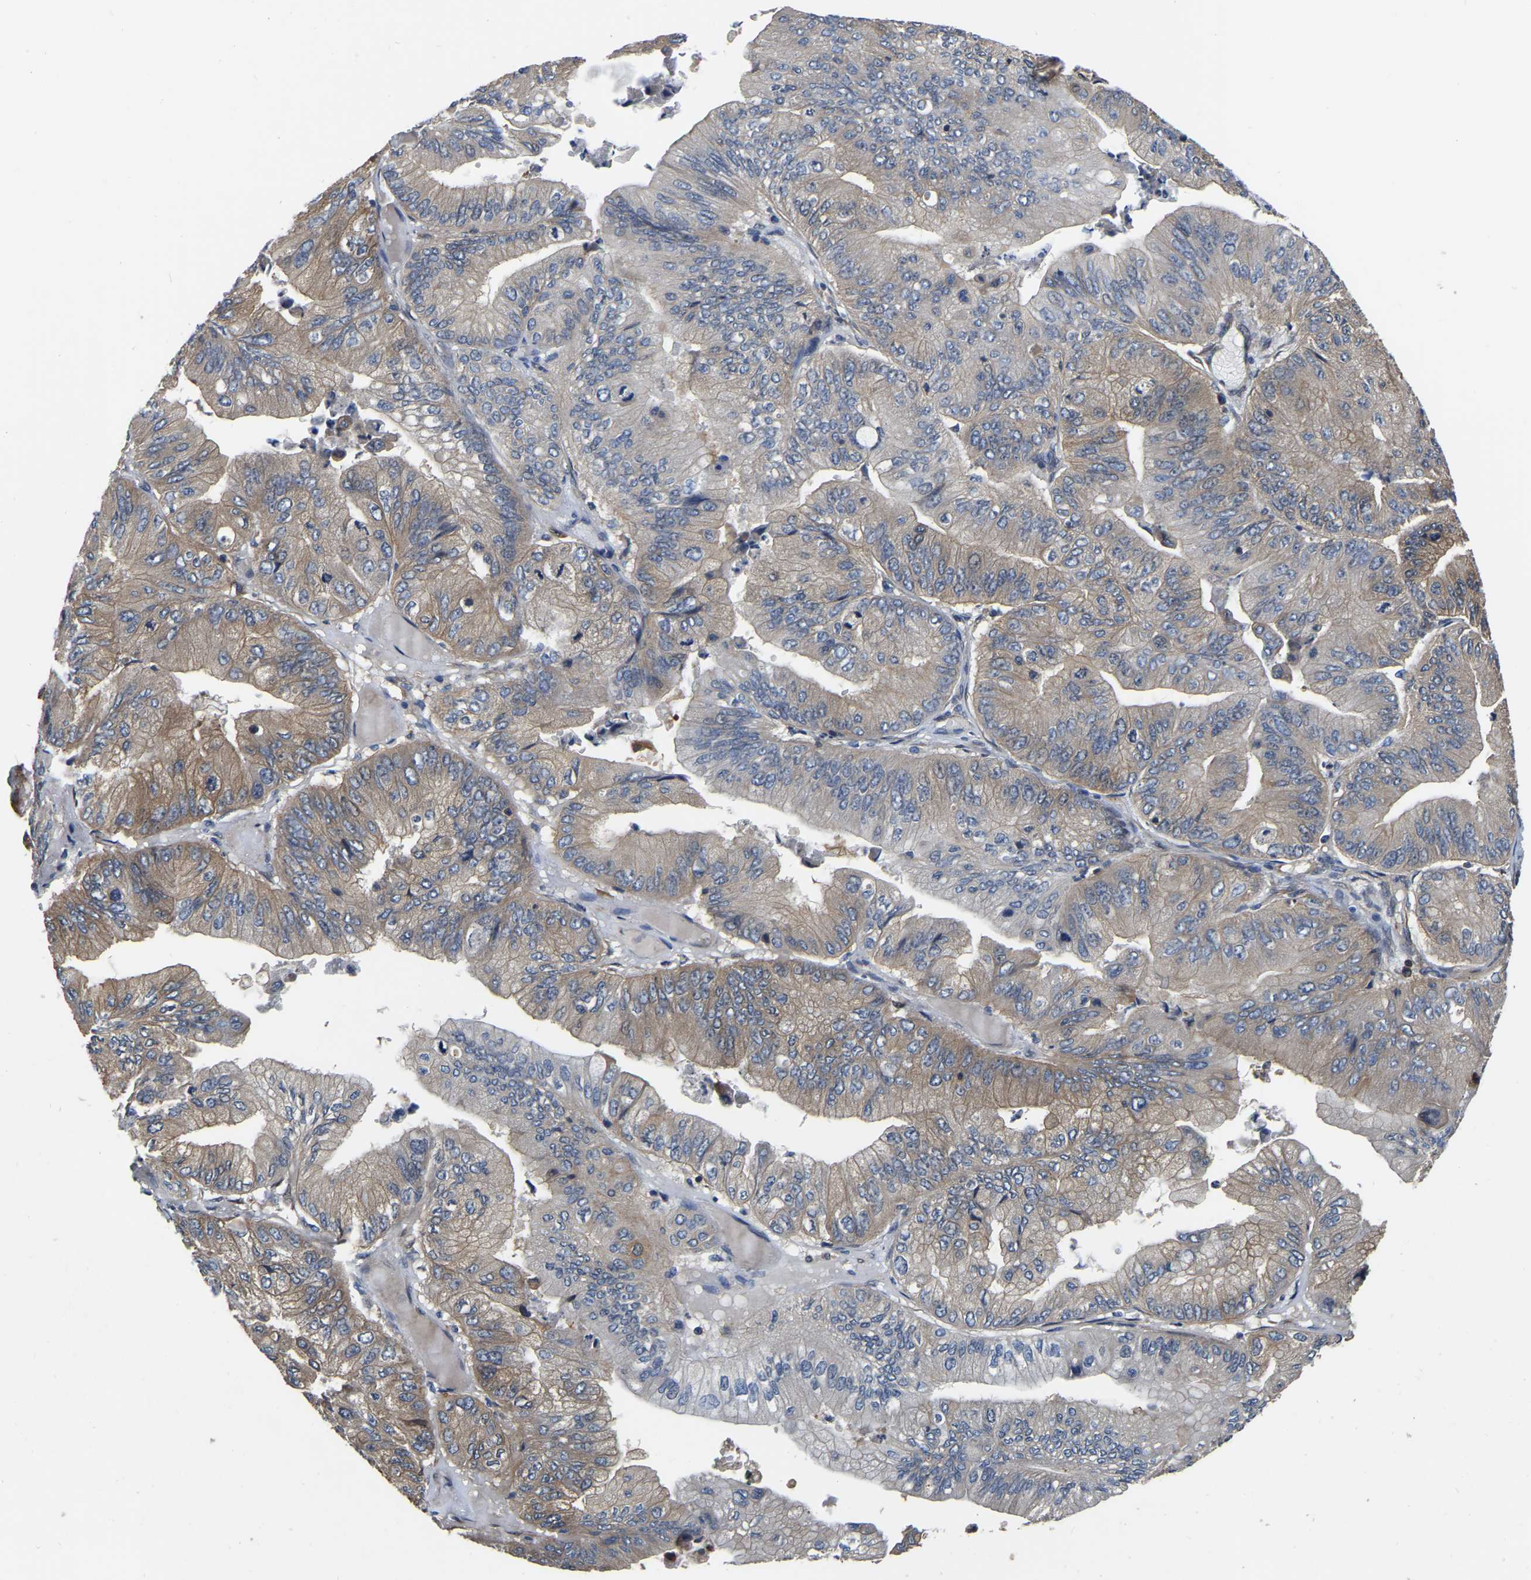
{"staining": {"intensity": "moderate", "quantity": "25%-75%", "location": "cytoplasmic/membranous"}, "tissue": "ovarian cancer", "cell_type": "Tumor cells", "image_type": "cancer", "snomed": [{"axis": "morphology", "description": "Cystadenocarcinoma, mucinous, NOS"}, {"axis": "topography", "description": "Ovary"}], "caption": "Immunohistochemical staining of ovarian cancer (mucinous cystadenocarcinoma) demonstrates medium levels of moderate cytoplasmic/membranous expression in about 25%-75% of tumor cells. The staining was performed using DAB (3,3'-diaminobenzidine), with brown indicating positive protein expression. Nuclei are stained blue with hematoxylin.", "gene": "GARS1", "patient": {"sex": "female", "age": 61}}